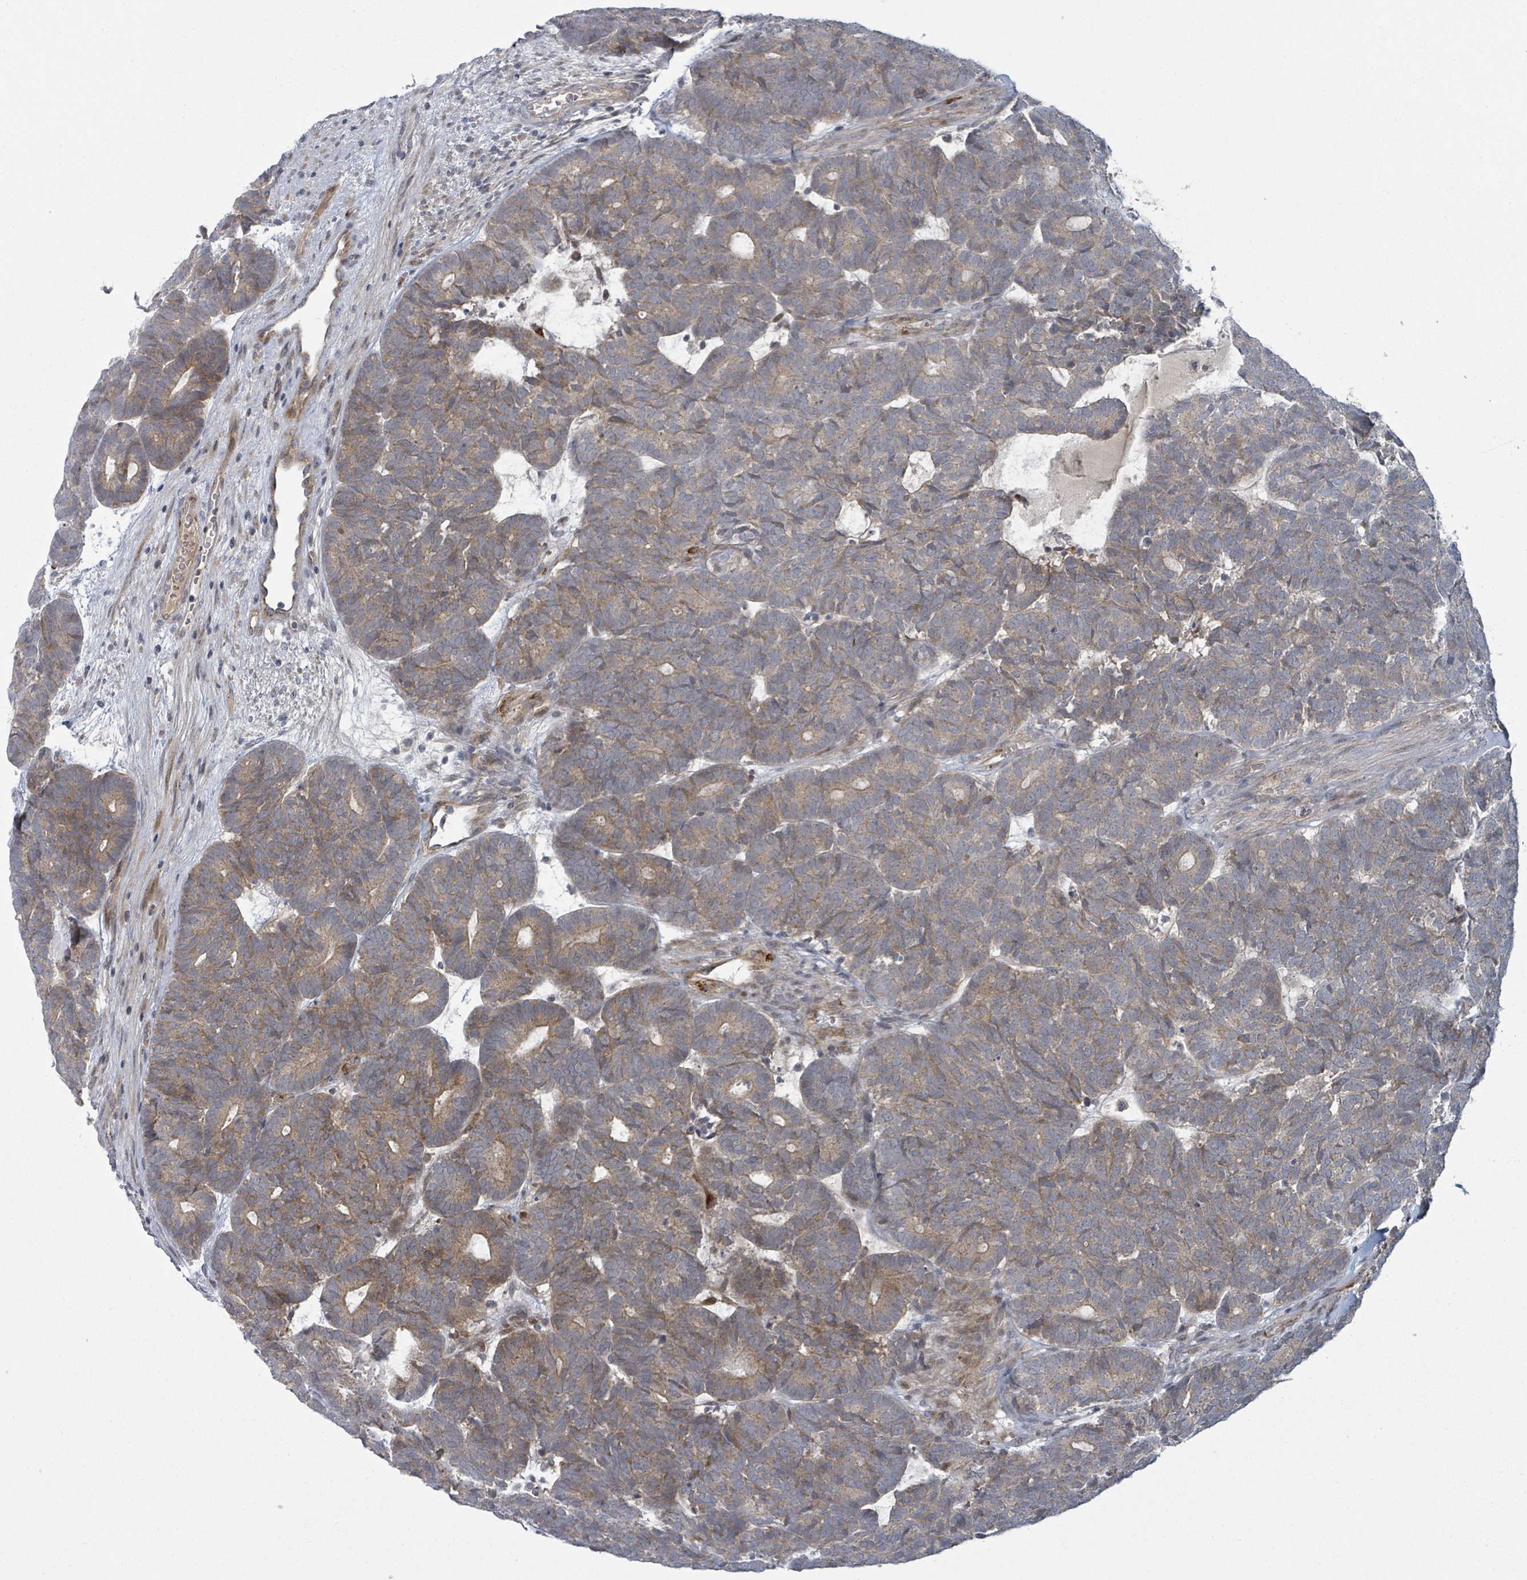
{"staining": {"intensity": "weak", "quantity": "25%-75%", "location": "cytoplasmic/membranous"}, "tissue": "head and neck cancer", "cell_type": "Tumor cells", "image_type": "cancer", "snomed": [{"axis": "morphology", "description": "Adenocarcinoma, NOS"}, {"axis": "topography", "description": "Head-Neck"}], "caption": "The immunohistochemical stain labels weak cytoplasmic/membranous positivity in tumor cells of head and neck cancer (adenocarcinoma) tissue.", "gene": "COL5A3", "patient": {"sex": "female", "age": 81}}